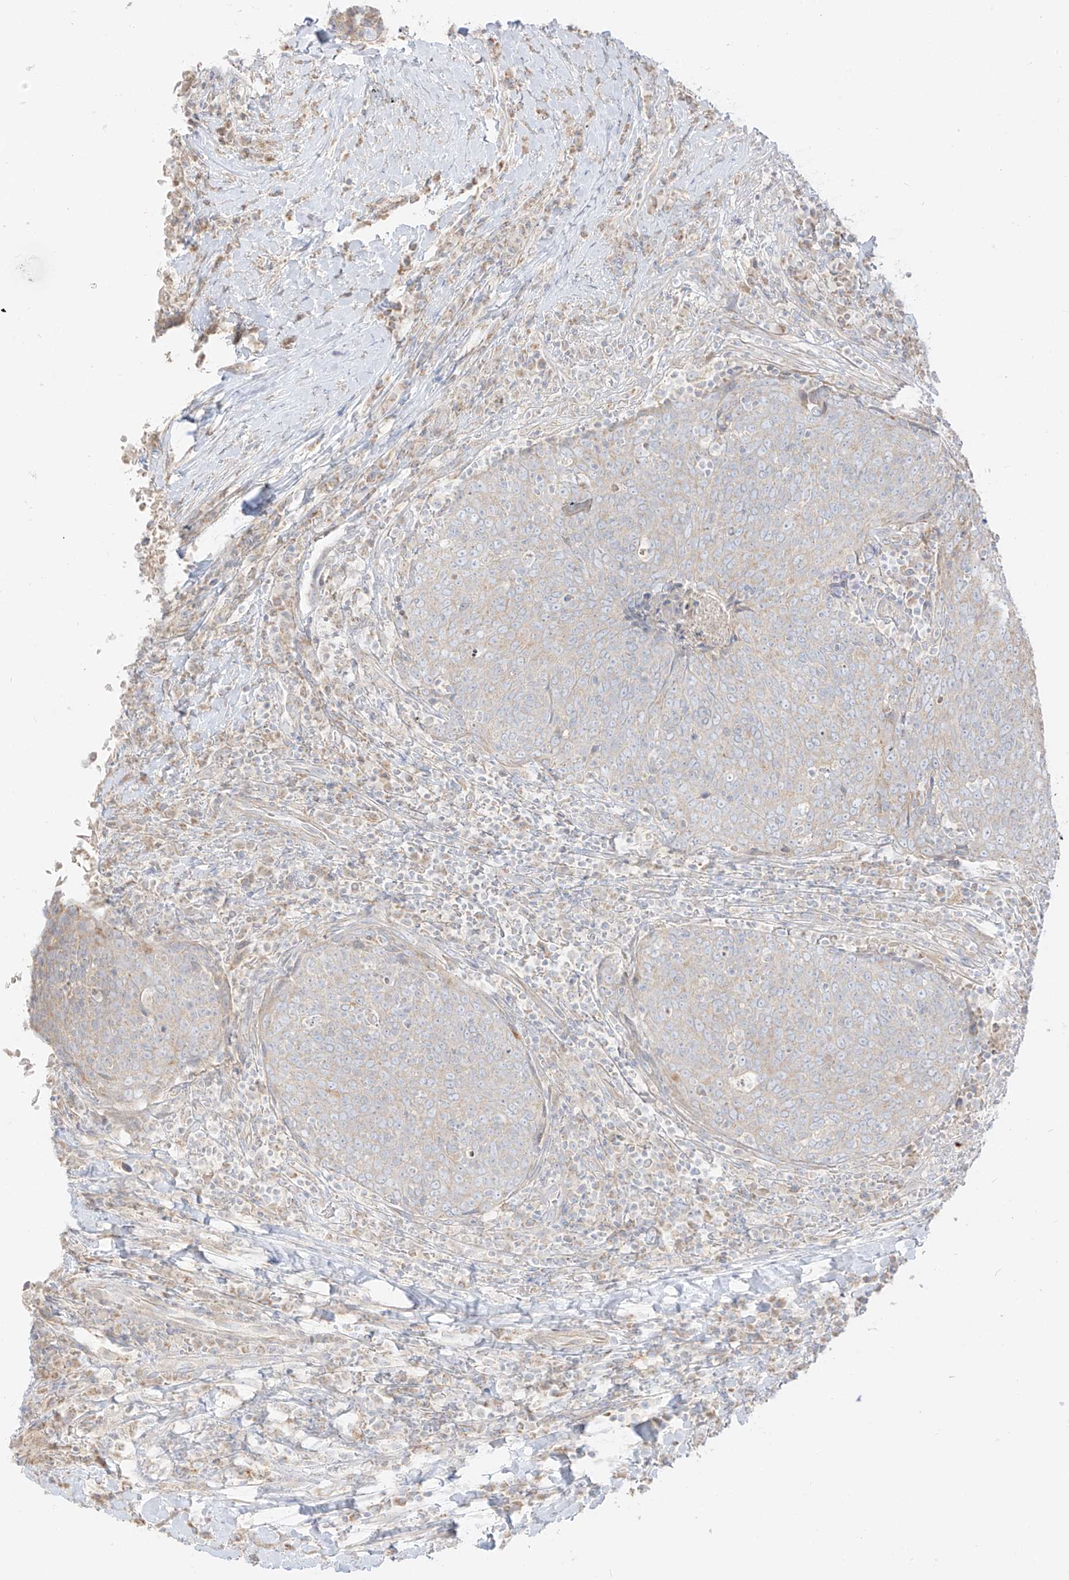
{"staining": {"intensity": "negative", "quantity": "none", "location": "none"}, "tissue": "head and neck cancer", "cell_type": "Tumor cells", "image_type": "cancer", "snomed": [{"axis": "morphology", "description": "Squamous cell carcinoma, NOS"}, {"axis": "morphology", "description": "Squamous cell carcinoma, metastatic, NOS"}, {"axis": "topography", "description": "Lymph node"}, {"axis": "topography", "description": "Head-Neck"}], "caption": "The immunohistochemistry photomicrograph has no significant expression in tumor cells of head and neck cancer tissue. (Stains: DAB immunohistochemistry (IHC) with hematoxylin counter stain, Microscopy: brightfield microscopy at high magnification).", "gene": "ZIM3", "patient": {"sex": "male", "age": 62}}